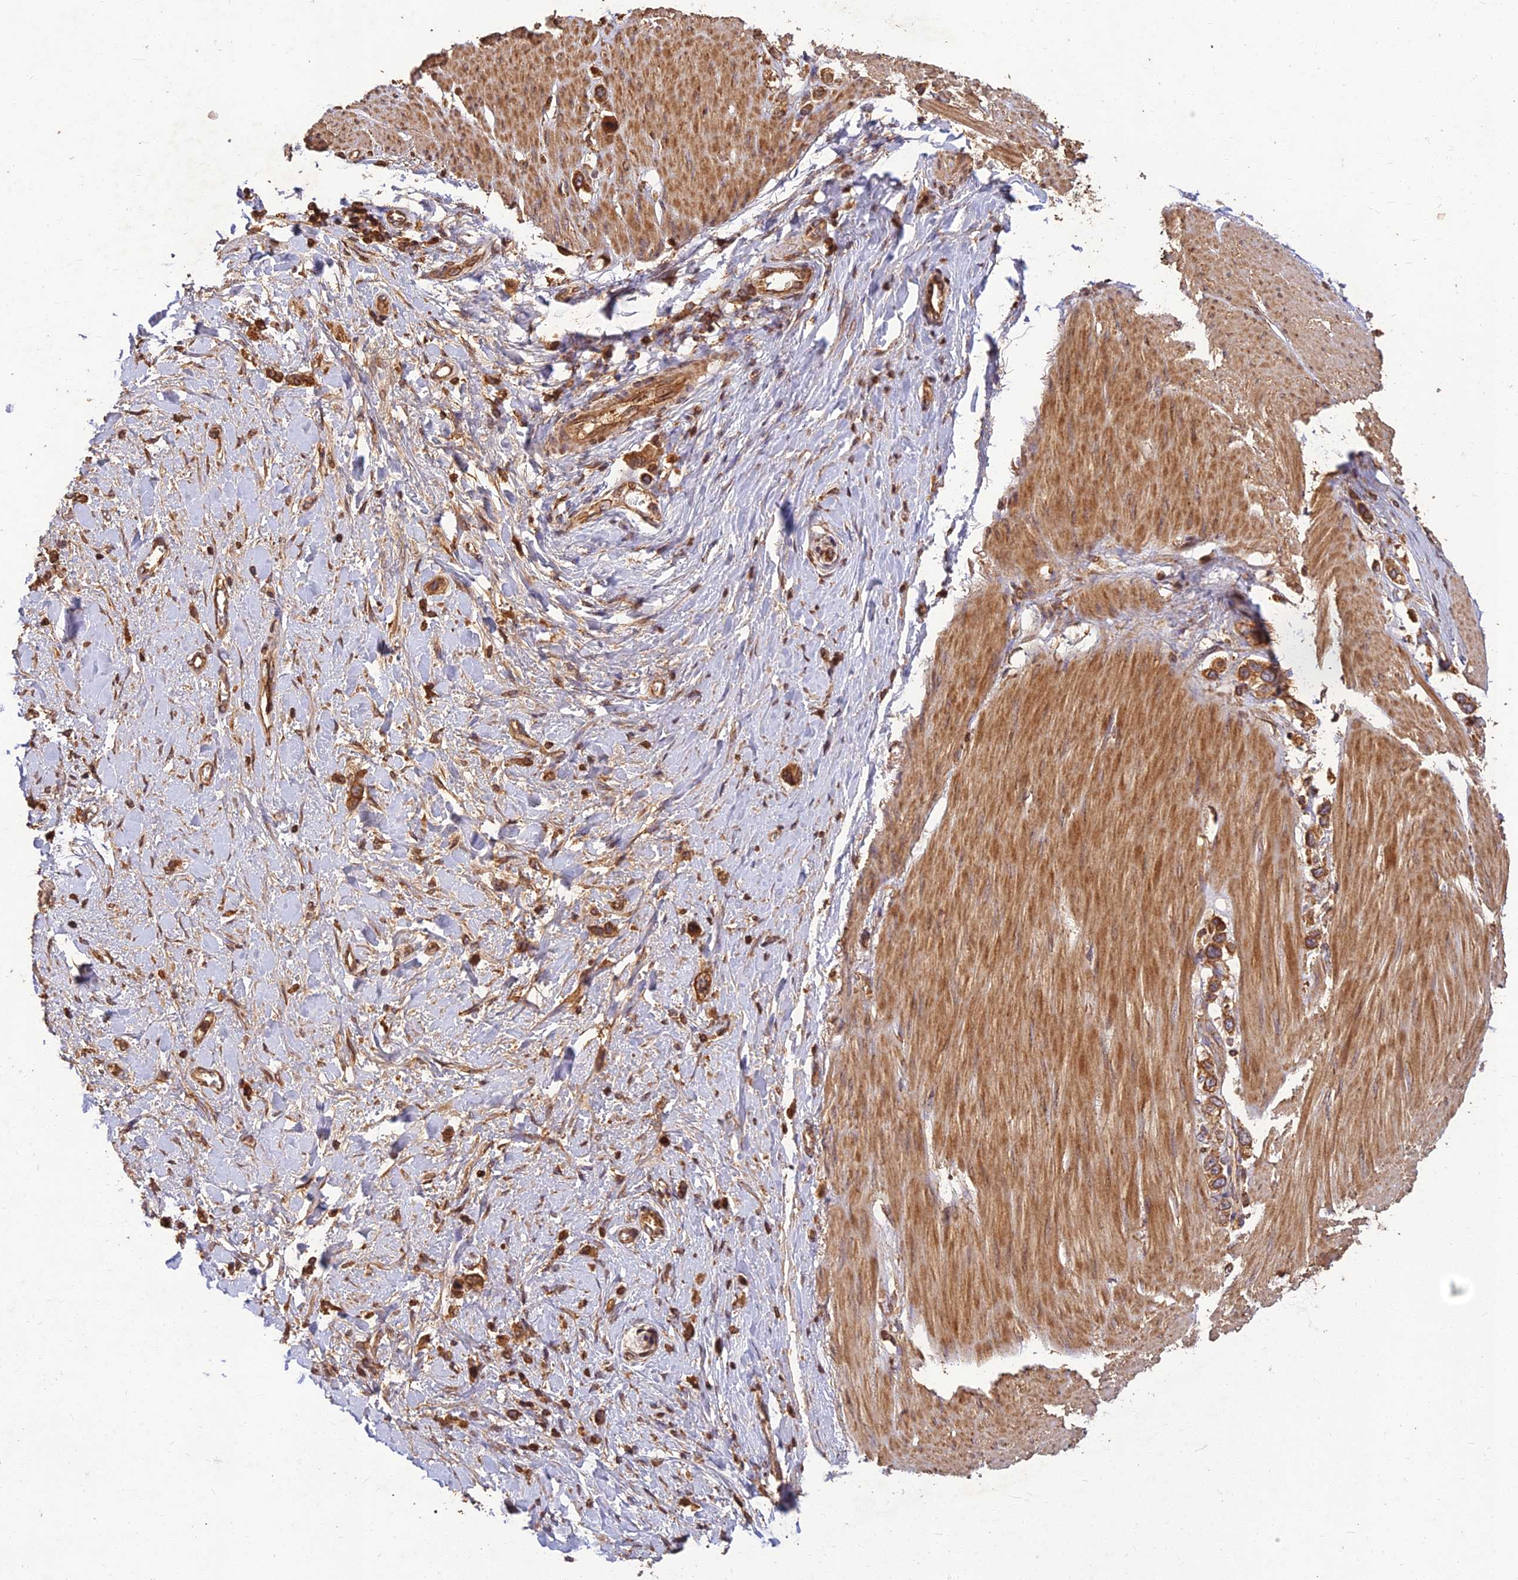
{"staining": {"intensity": "moderate", "quantity": ">75%", "location": "cytoplasmic/membranous"}, "tissue": "stomach cancer", "cell_type": "Tumor cells", "image_type": "cancer", "snomed": [{"axis": "morphology", "description": "Adenocarcinoma, NOS"}, {"axis": "topography", "description": "Stomach"}], "caption": "Adenocarcinoma (stomach) stained with a protein marker reveals moderate staining in tumor cells.", "gene": "CORO1C", "patient": {"sex": "female", "age": 65}}